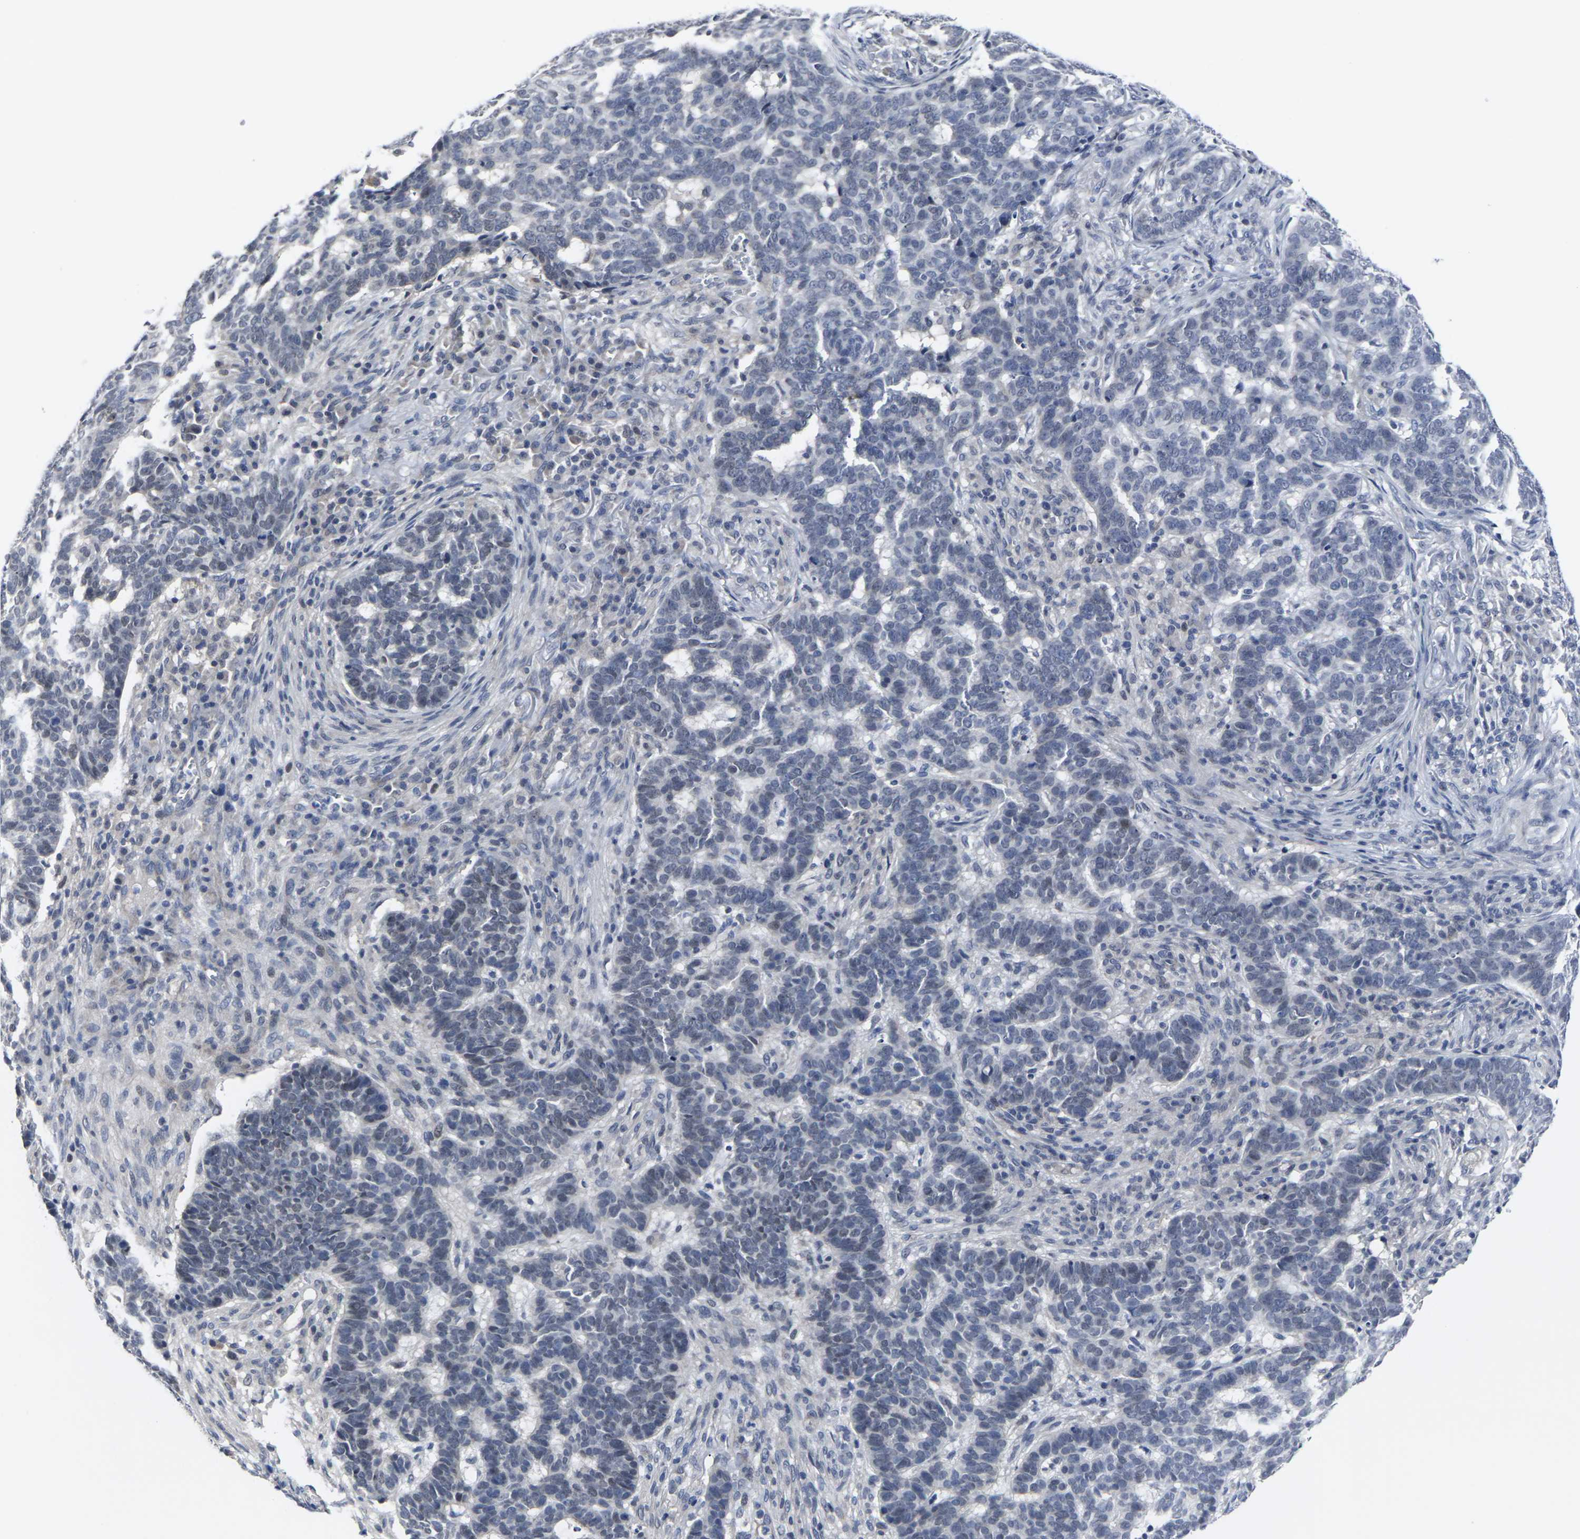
{"staining": {"intensity": "negative", "quantity": "none", "location": "none"}, "tissue": "skin cancer", "cell_type": "Tumor cells", "image_type": "cancer", "snomed": [{"axis": "morphology", "description": "Basal cell carcinoma"}, {"axis": "topography", "description": "Skin"}], "caption": "Tumor cells are negative for brown protein staining in skin basal cell carcinoma.", "gene": "MSANTD4", "patient": {"sex": "male", "age": 85}}